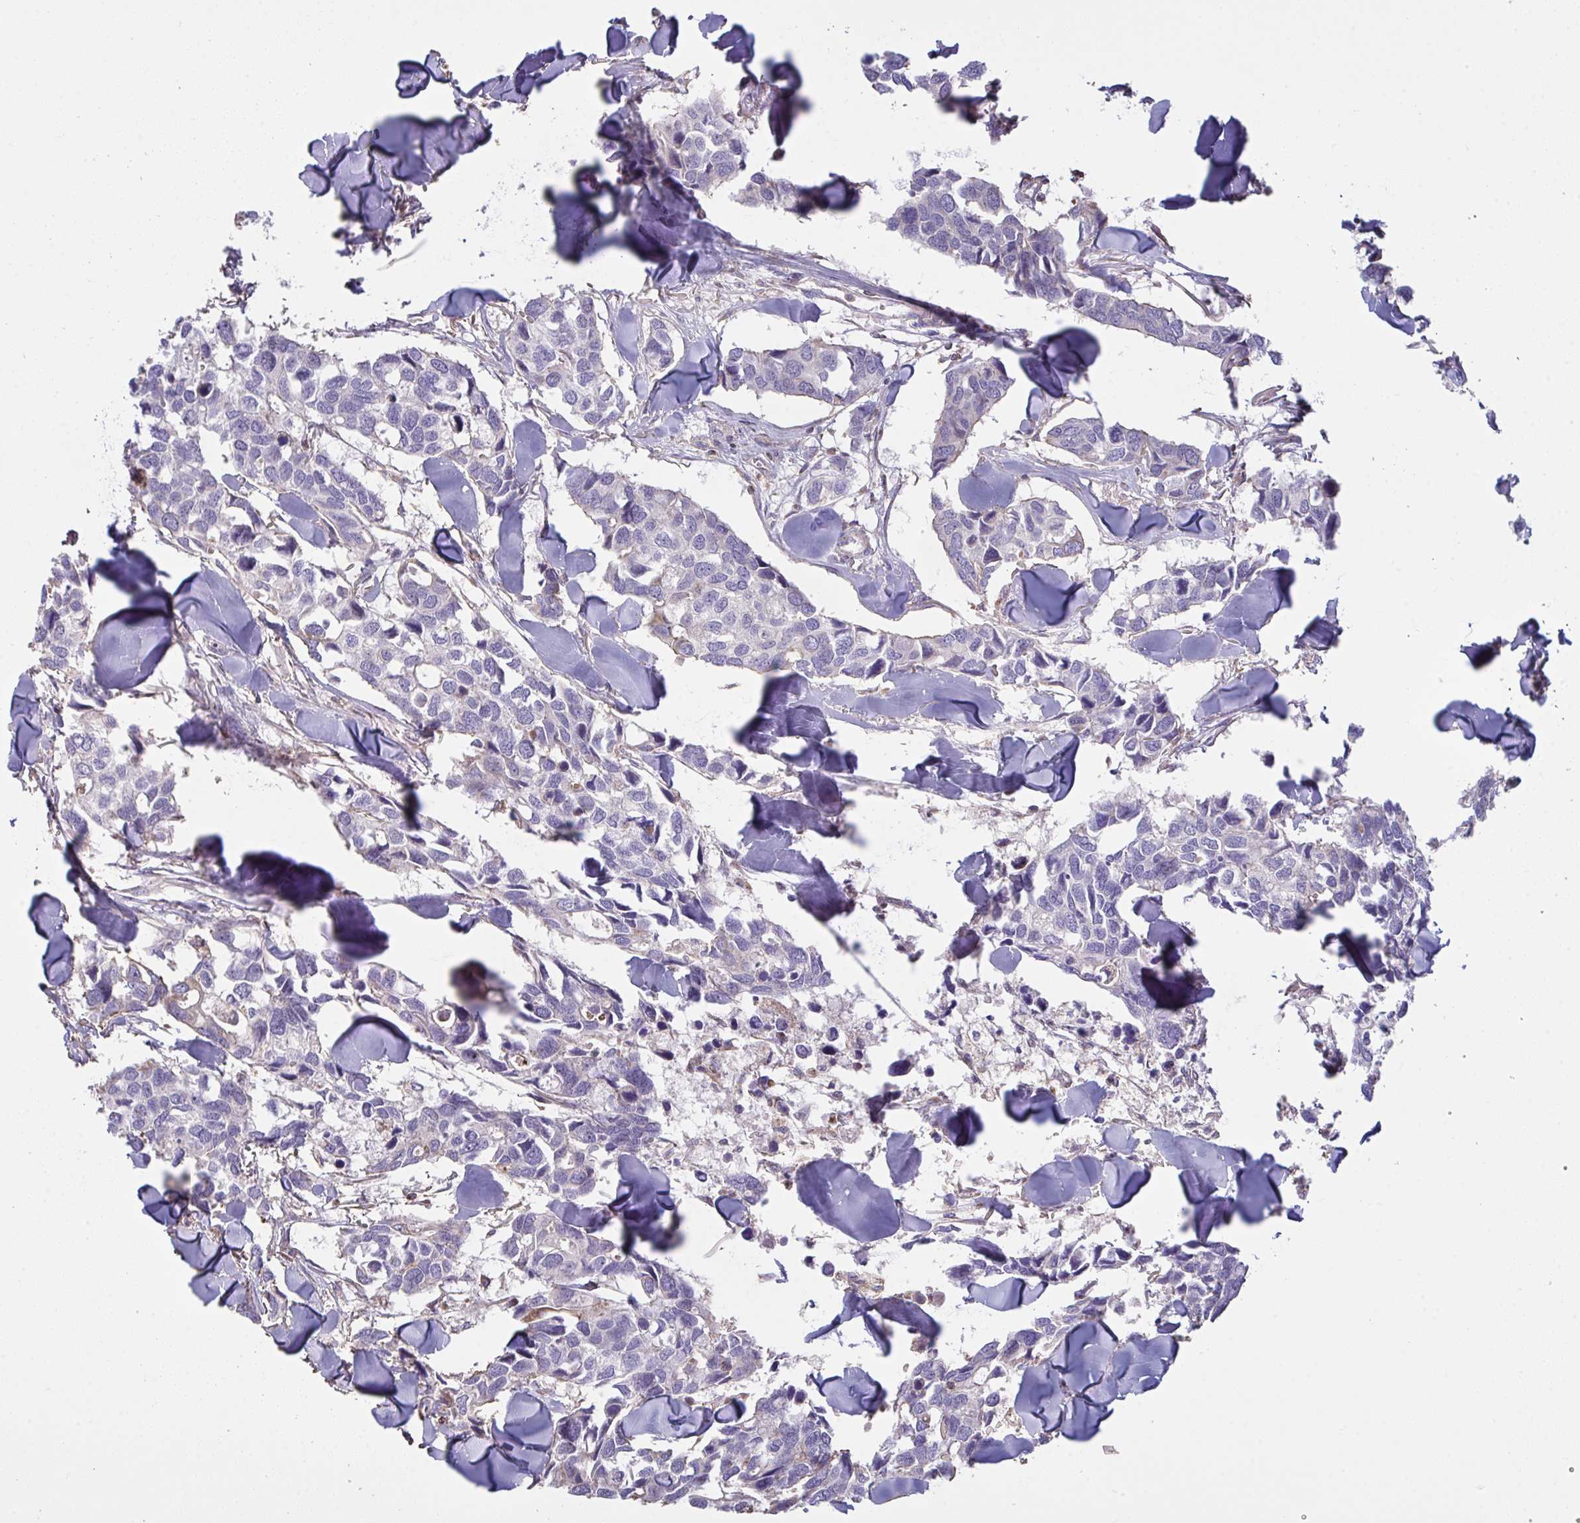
{"staining": {"intensity": "negative", "quantity": "none", "location": "none"}, "tissue": "breast cancer", "cell_type": "Tumor cells", "image_type": "cancer", "snomed": [{"axis": "morphology", "description": "Duct carcinoma"}, {"axis": "topography", "description": "Breast"}], "caption": "The immunohistochemistry (IHC) micrograph has no significant expression in tumor cells of breast cancer (invasive ductal carcinoma) tissue.", "gene": "MICOS10", "patient": {"sex": "female", "age": 83}}